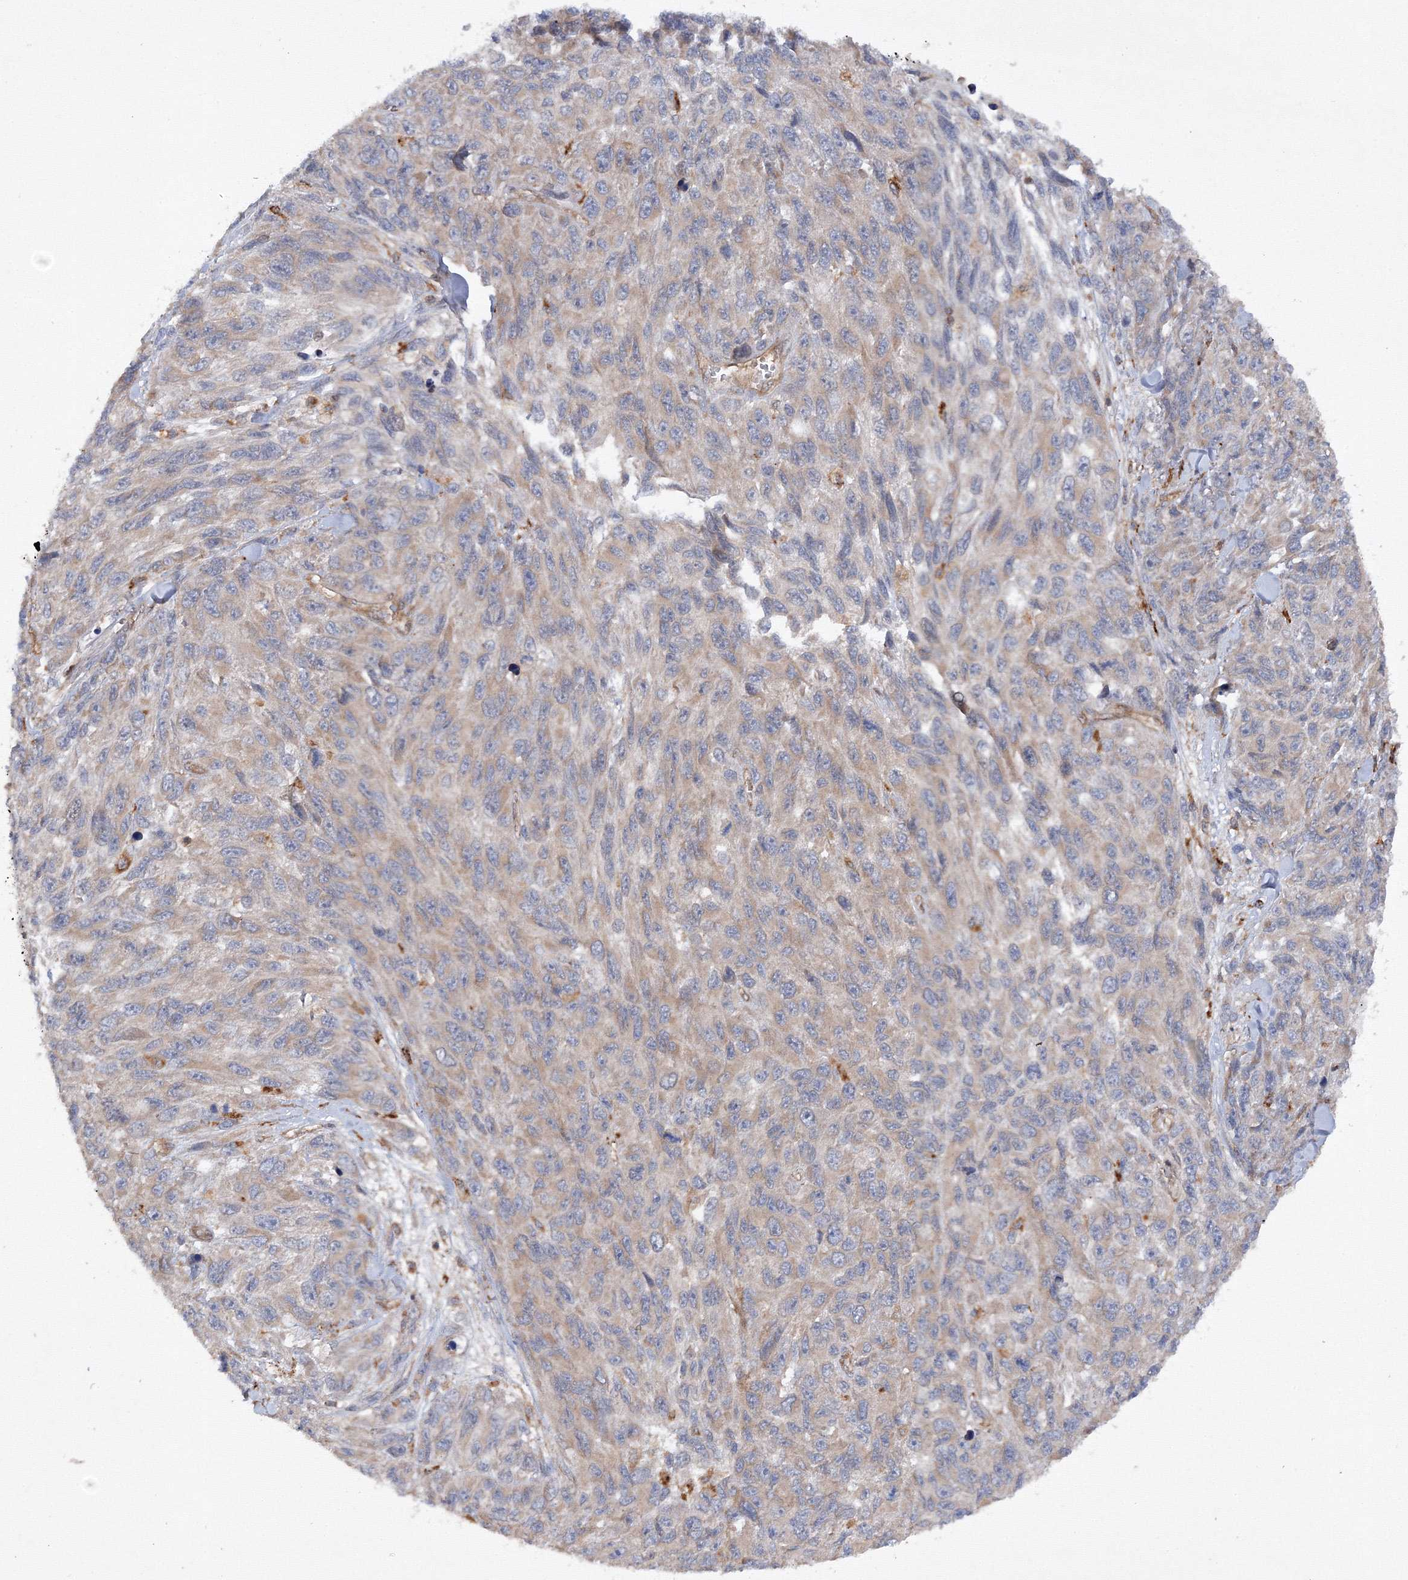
{"staining": {"intensity": "negative", "quantity": "none", "location": "none"}, "tissue": "melanoma", "cell_type": "Tumor cells", "image_type": "cancer", "snomed": [{"axis": "morphology", "description": "Malignant melanoma, NOS"}, {"axis": "topography", "description": "Skin"}], "caption": "IHC photomicrograph of neoplastic tissue: malignant melanoma stained with DAB reveals no significant protein expression in tumor cells. (Brightfield microscopy of DAB immunohistochemistry (IHC) at high magnification).", "gene": "DCTD", "patient": {"sex": "female", "age": 96}}